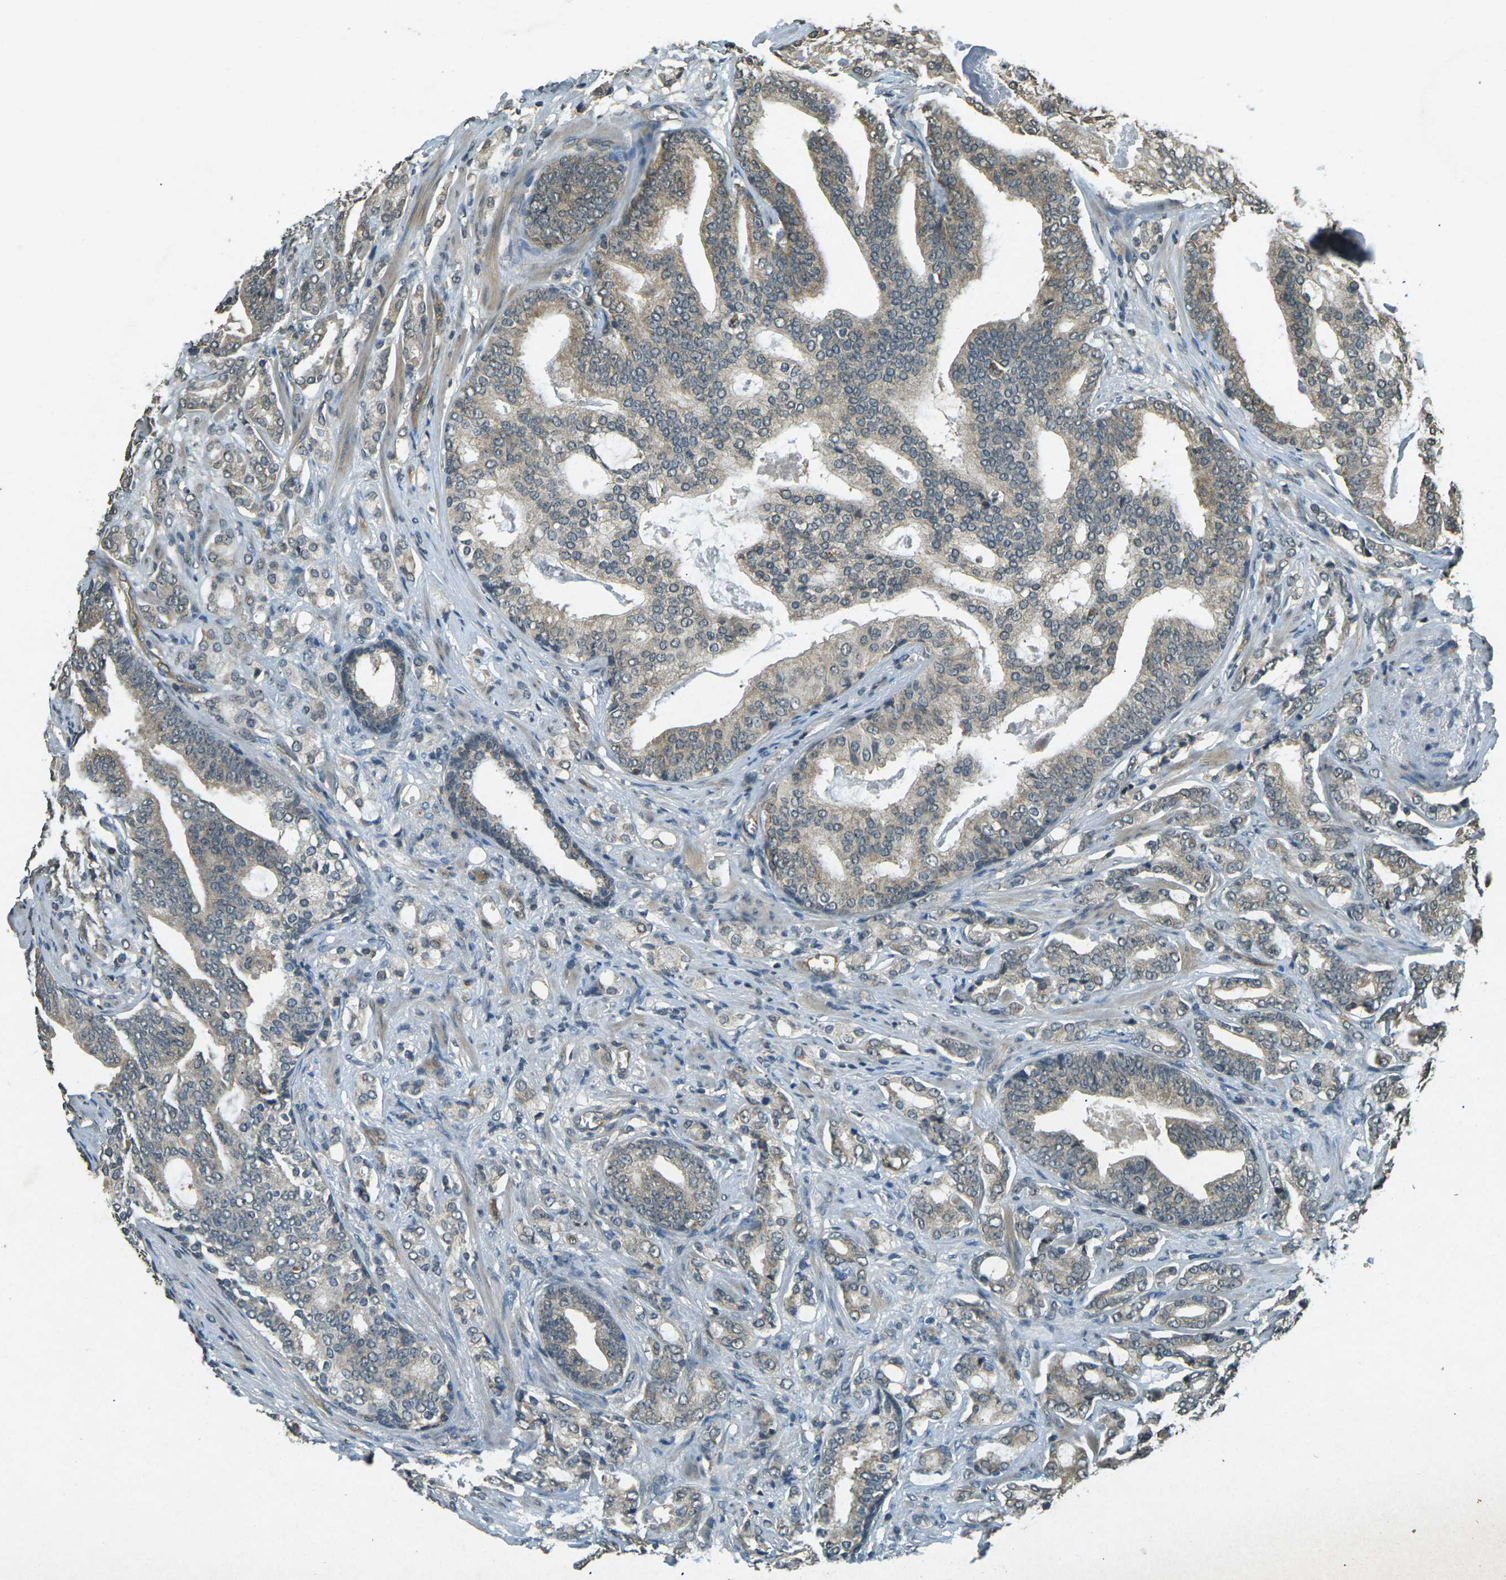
{"staining": {"intensity": "weak", "quantity": "25%-75%", "location": "cytoplasmic/membranous"}, "tissue": "prostate cancer", "cell_type": "Tumor cells", "image_type": "cancer", "snomed": [{"axis": "morphology", "description": "Adenocarcinoma, Low grade"}, {"axis": "topography", "description": "Prostate"}], "caption": "Protein expression analysis of prostate cancer shows weak cytoplasmic/membranous positivity in about 25%-75% of tumor cells.", "gene": "PDE2A", "patient": {"sex": "male", "age": 58}}